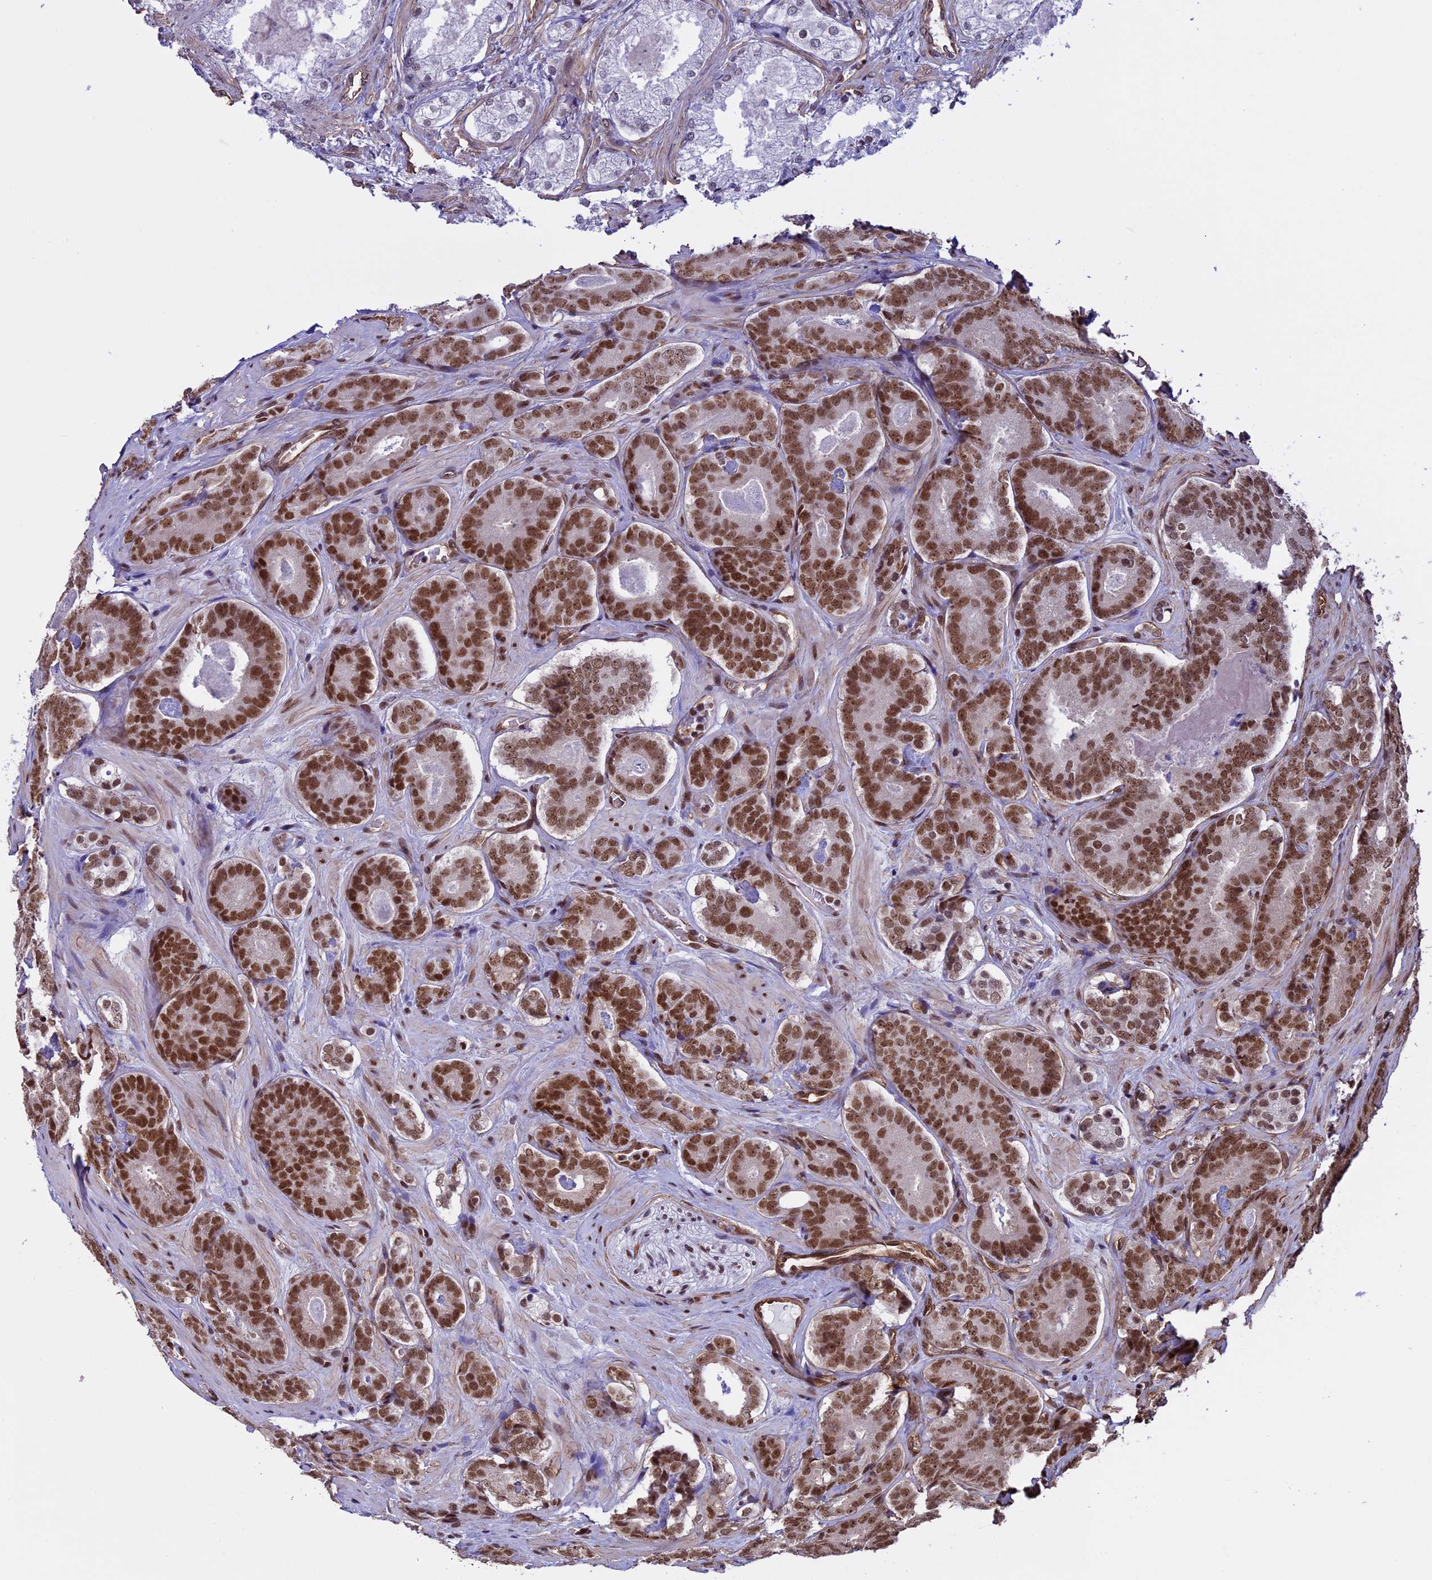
{"staining": {"intensity": "strong", "quantity": ">75%", "location": "nuclear"}, "tissue": "prostate cancer", "cell_type": "Tumor cells", "image_type": "cancer", "snomed": [{"axis": "morphology", "description": "Adenocarcinoma, High grade"}, {"axis": "topography", "description": "Prostate"}], "caption": "Strong nuclear positivity is identified in about >75% of tumor cells in prostate cancer.", "gene": "MPHOSPH8", "patient": {"sex": "male", "age": 63}}